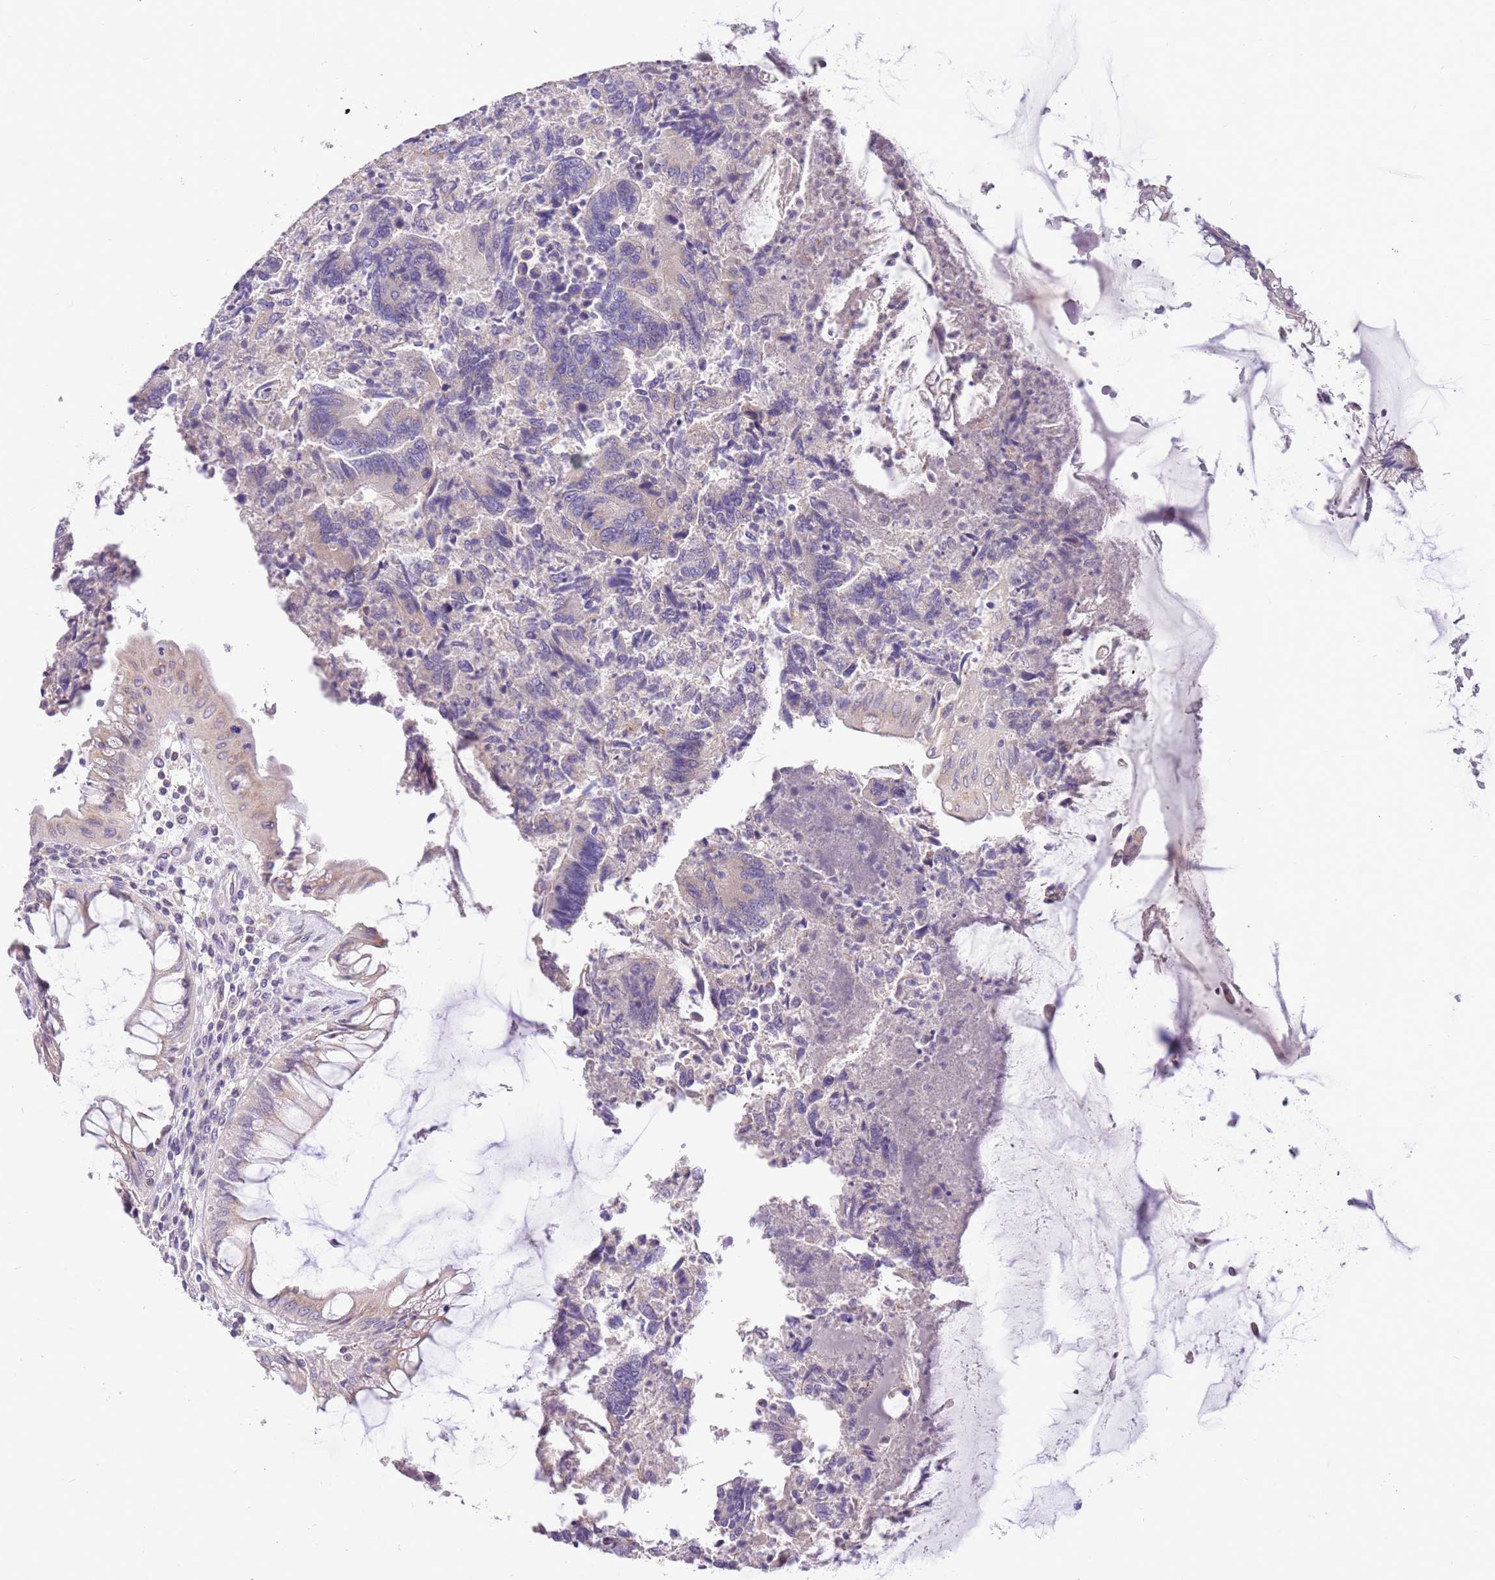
{"staining": {"intensity": "negative", "quantity": "none", "location": "none"}, "tissue": "colorectal cancer", "cell_type": "Tumor cells", "image_type": "cancer", "snomed": [{"axis": "morphology", "description": "Adenocarcinoma, NOS"}, {"axis": "topography", "description": "Colon"}], "caption": "Photomicrograph shows no significant protein staining in tumor cells of colorectal adenocarcinoma. (Brightfield microscopy of DAB IHC at high magnification).", "gene": "GLCE", "patient": {"sex": "female", "age": 67}}